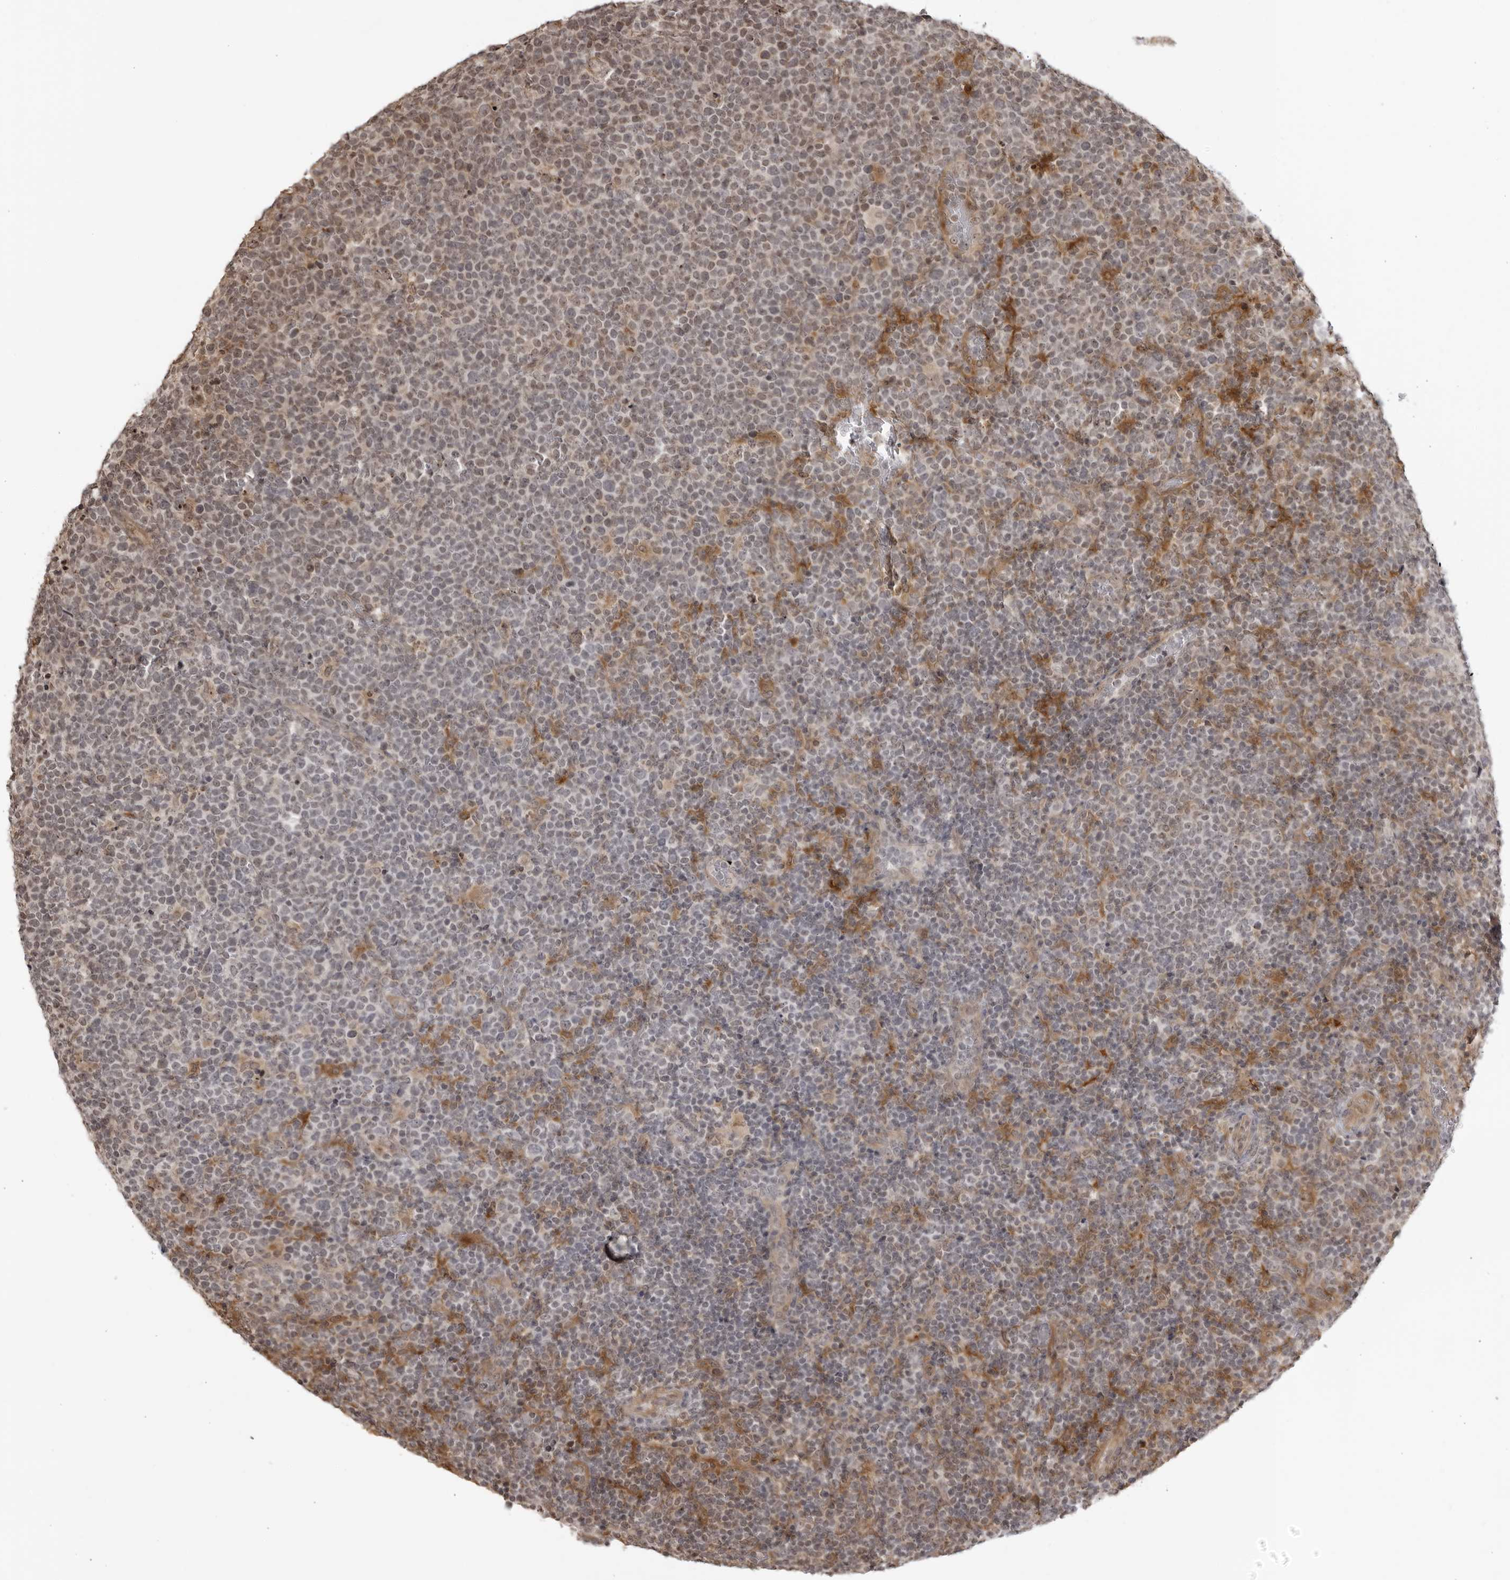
{"staining": {"intensity": "weak", "quantity": "<25%", "location": "cytoplasmic/membranous"}, "tissue": "lymphoma", "cell_type": "Tumor cells", "image_type": "cancer", "snomed": [{"axis": "morphology", "description": "Malignant lymphoma, non-Hodgkin's type, High grade"}, {"axis": "topography", "description": "Lymph node"}], "caption": "Immunohistochemistry of human lymphoma shows no expression in tumor cells. (DAB IHC, high magnification).", "gene": "TCF21", "patient": {"sex": "male", "age": 61}}